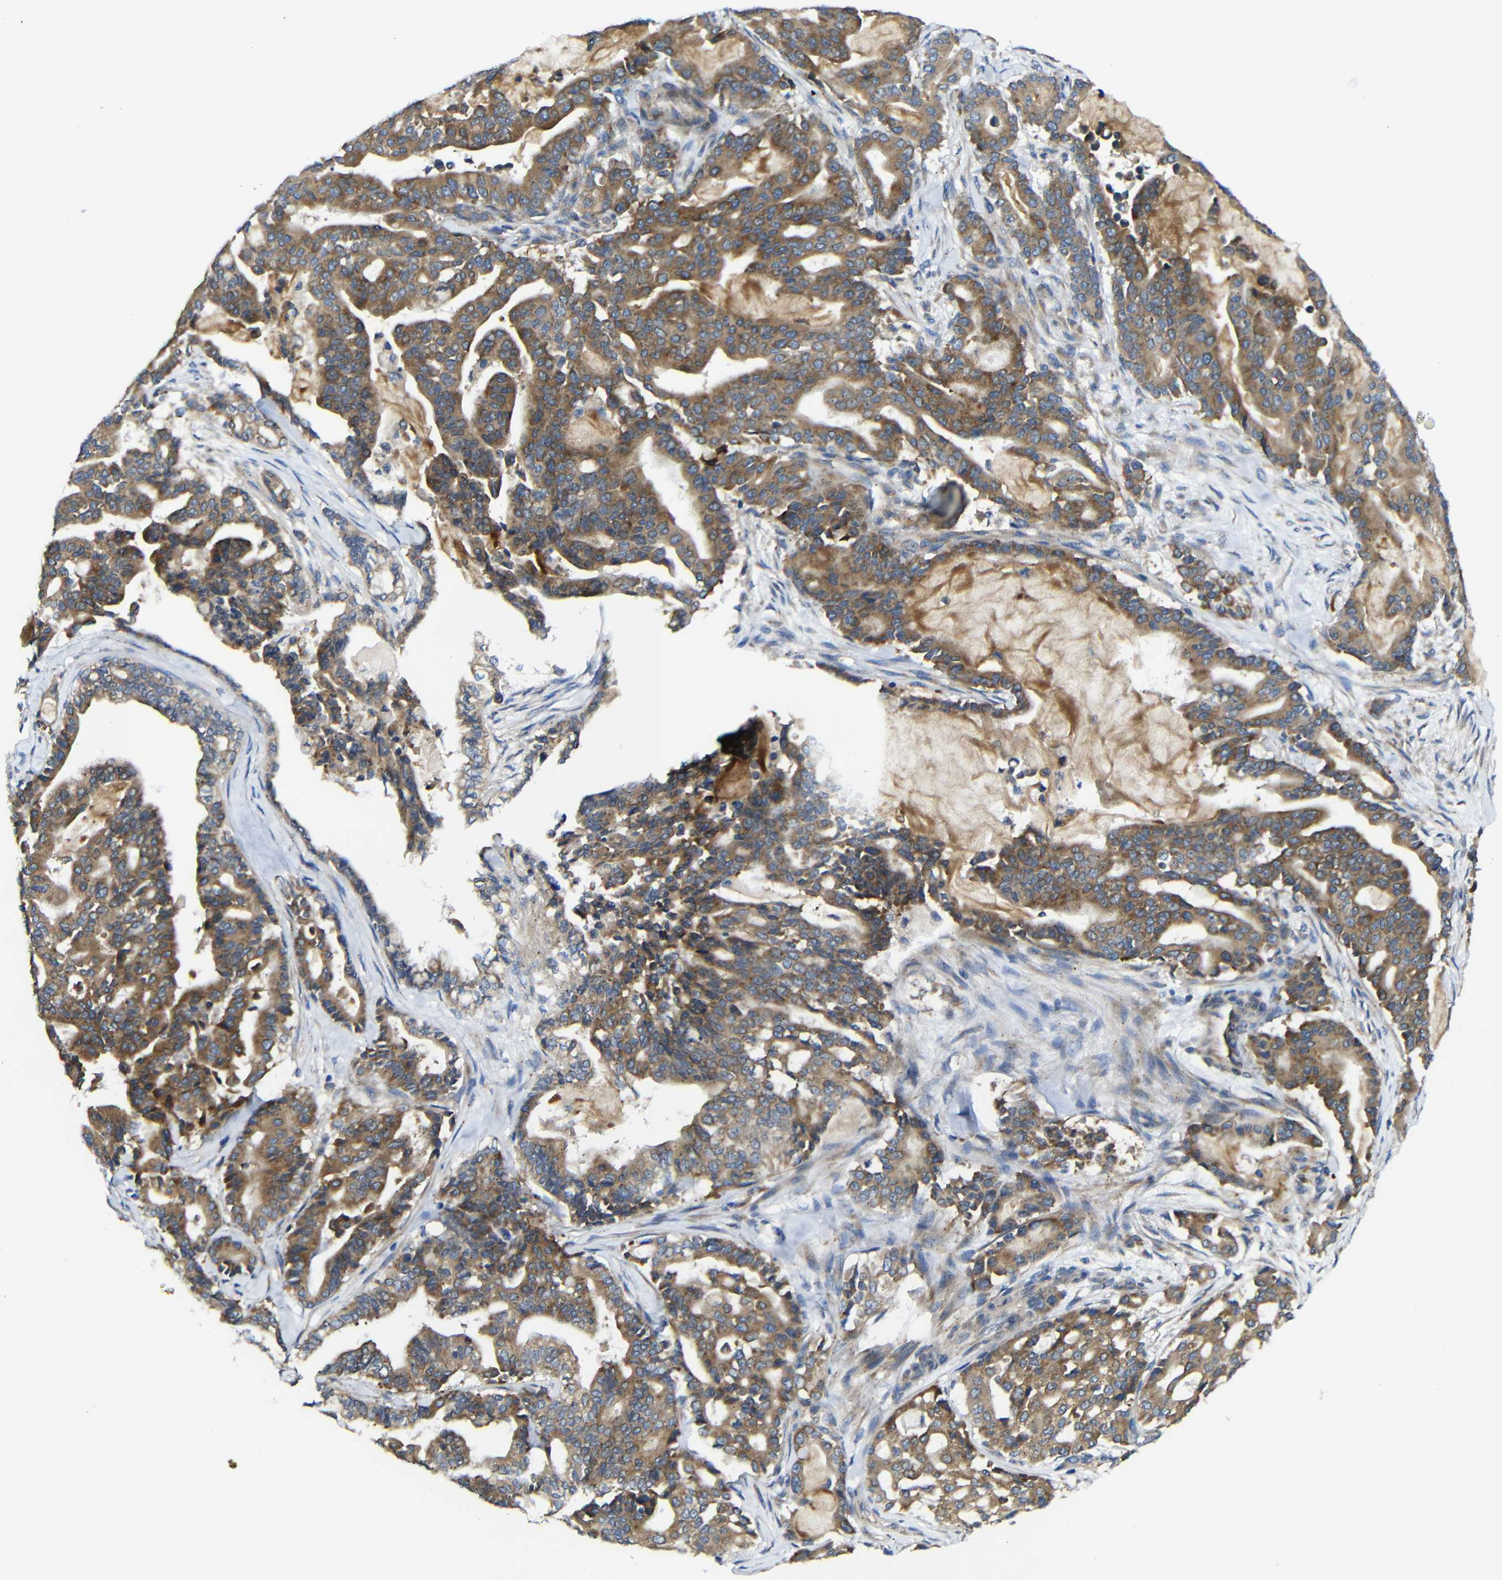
{"staining": {"intensity": "moderate", "quantity": ">75%", "location": "cytoplasmic/membranous"}, "tissue": "pancreatic cancer", "cell_type": "Tumor cells", "image_type": "cancer", "snomed": [{"axis": "morphology", "description": "Adenocarcinoma, NOS"}, {"axis": "topography", "description": "Pancreas"}], "caption": "Protein expression analysis of adenocarcinoma (pancreatic) exhibits moderate cytoplasmic/membranous staining in approximately >75% of tumor cells.", "gene": "DDRGK1", "patient": {"sex": "male", "age": 63}}